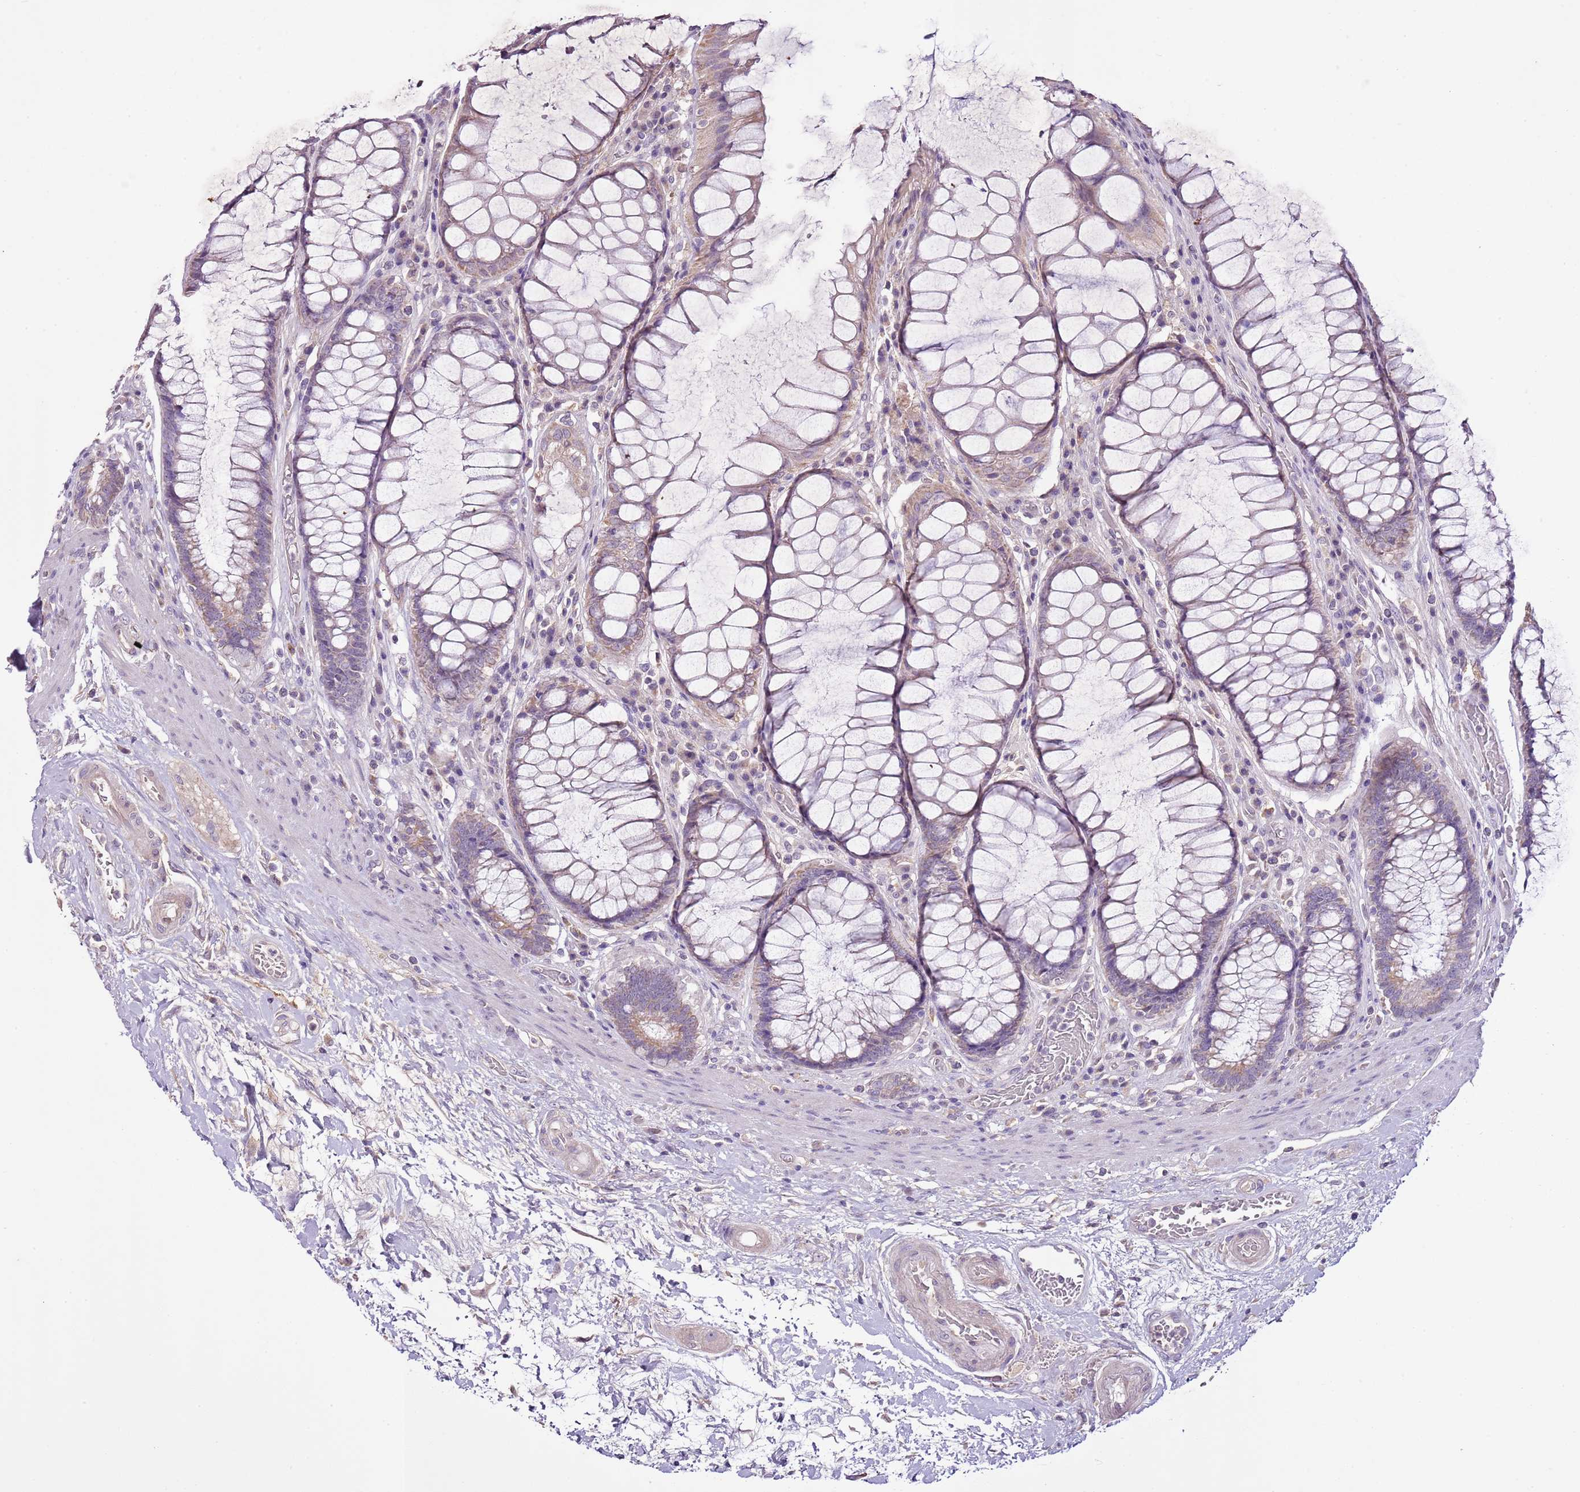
{"staining": {"intensity": "weak", "quantity": "<25%", "location": "cytoplasmic/membranous"}, "tissue": "rectum", "cell_type": "Glandular cells", "image_type": "normal", "snomed": [{"axis": "morphology", "description": "Normal tissue, NOS"}, {"axis": "topography", "description": "Rectum"}], "caption": "Human rectum stained for a protein using immunohistochemistry (IHC) demonstrates no positivity in glandular cells.", "gene": "CMKLR1", "patient": {"sex": "male", "age": 64}}